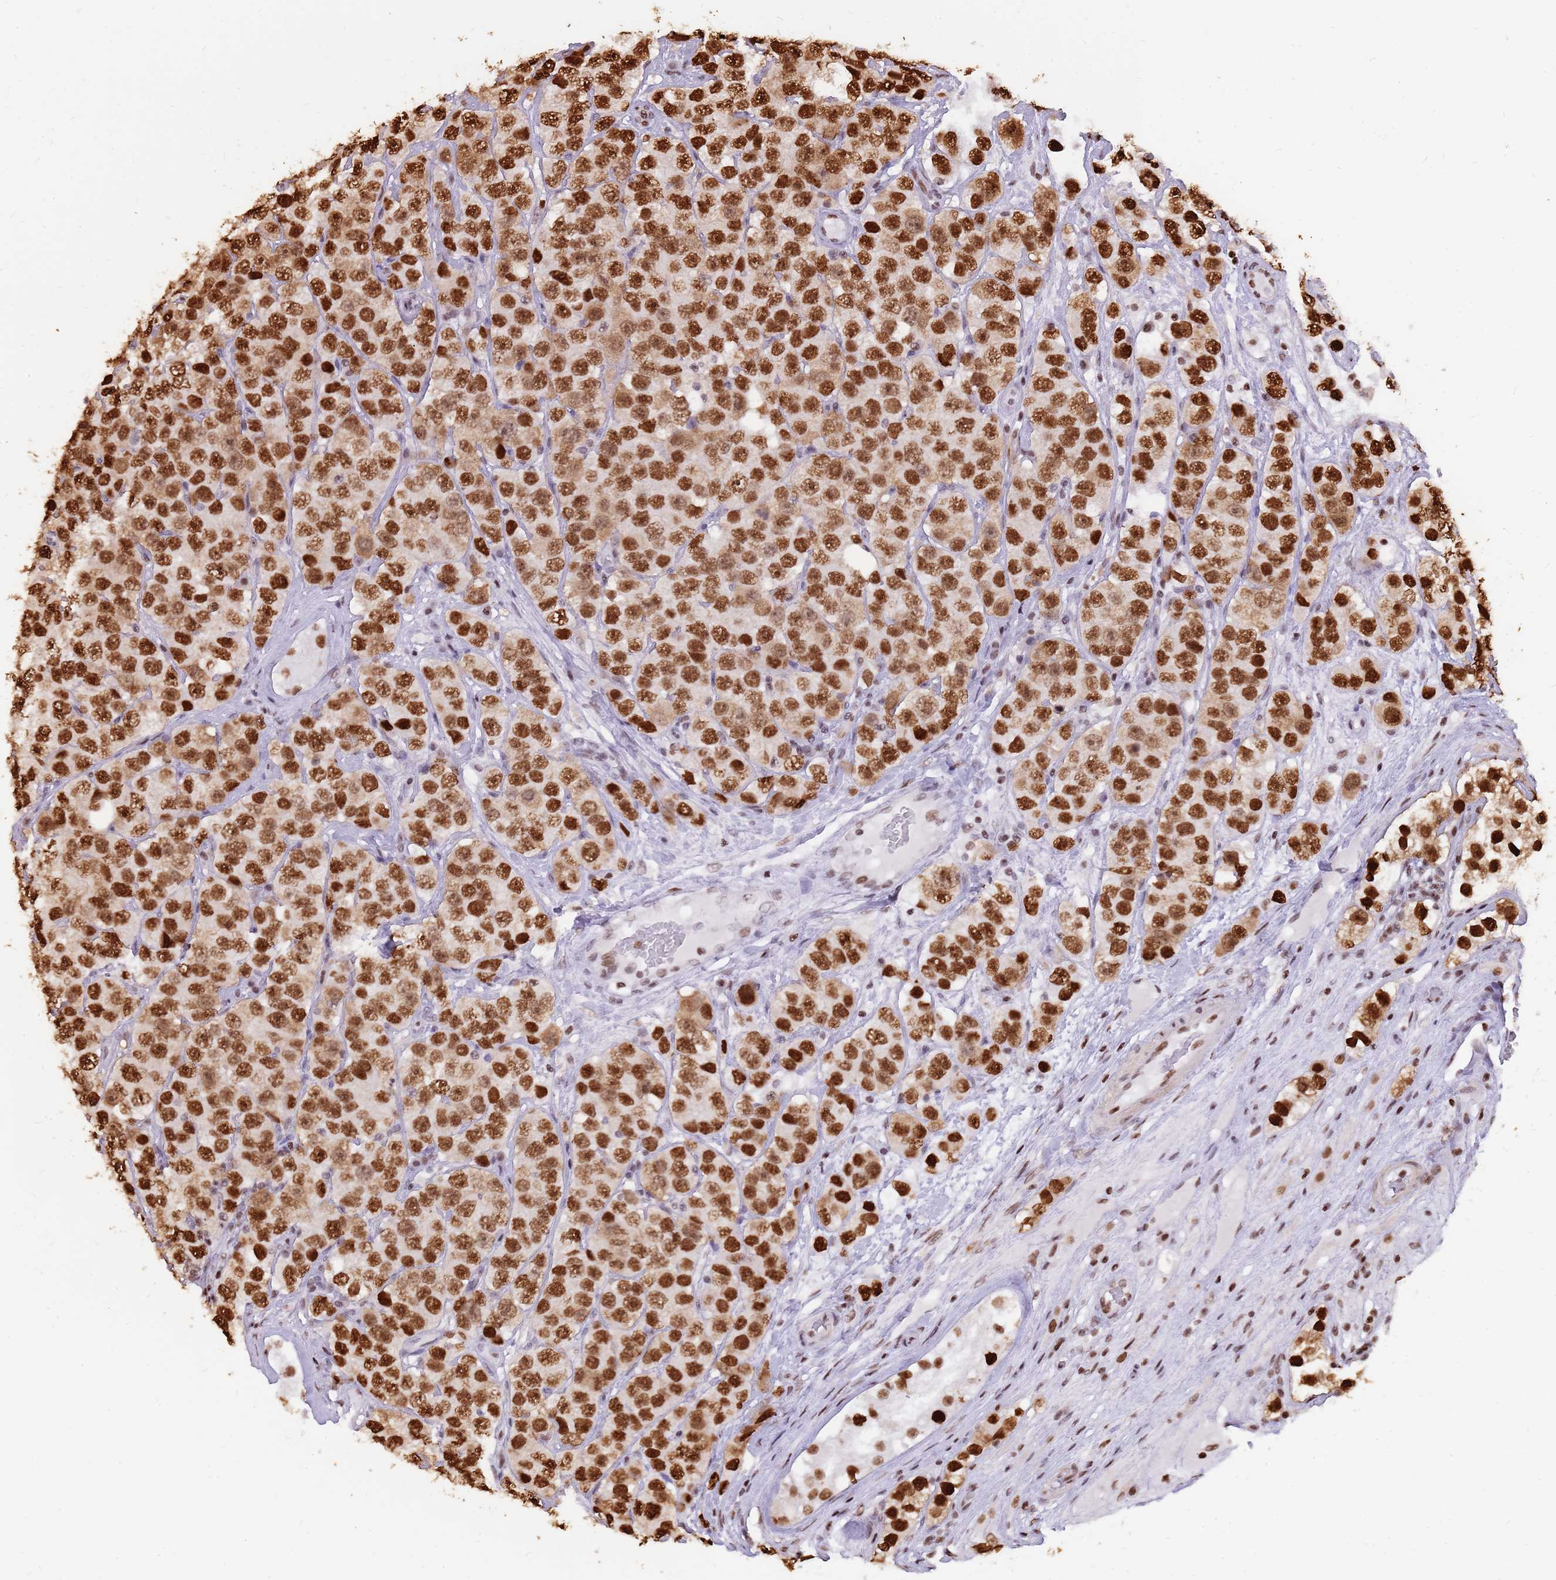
{"staining": {"intensity": "strong", "quantity": ">75%", "location": "nuclear"}, "tissue": "testis cancer", "cell_type": "Tumor cells", "image_type": "cancer", "snomed": [{"axis": "morphology", "description": "Seminoma, NOS"}, {"axis": "topography", "description": "Testis"}], "caption": "A high-resolution micrograph shows immunohistochemistry staining of testis seminoma, which displays strong nuclear staining in about >75% of tumor cells.", "gene": "WASHC4", "patient": {"sex": "male", "age": 28}}